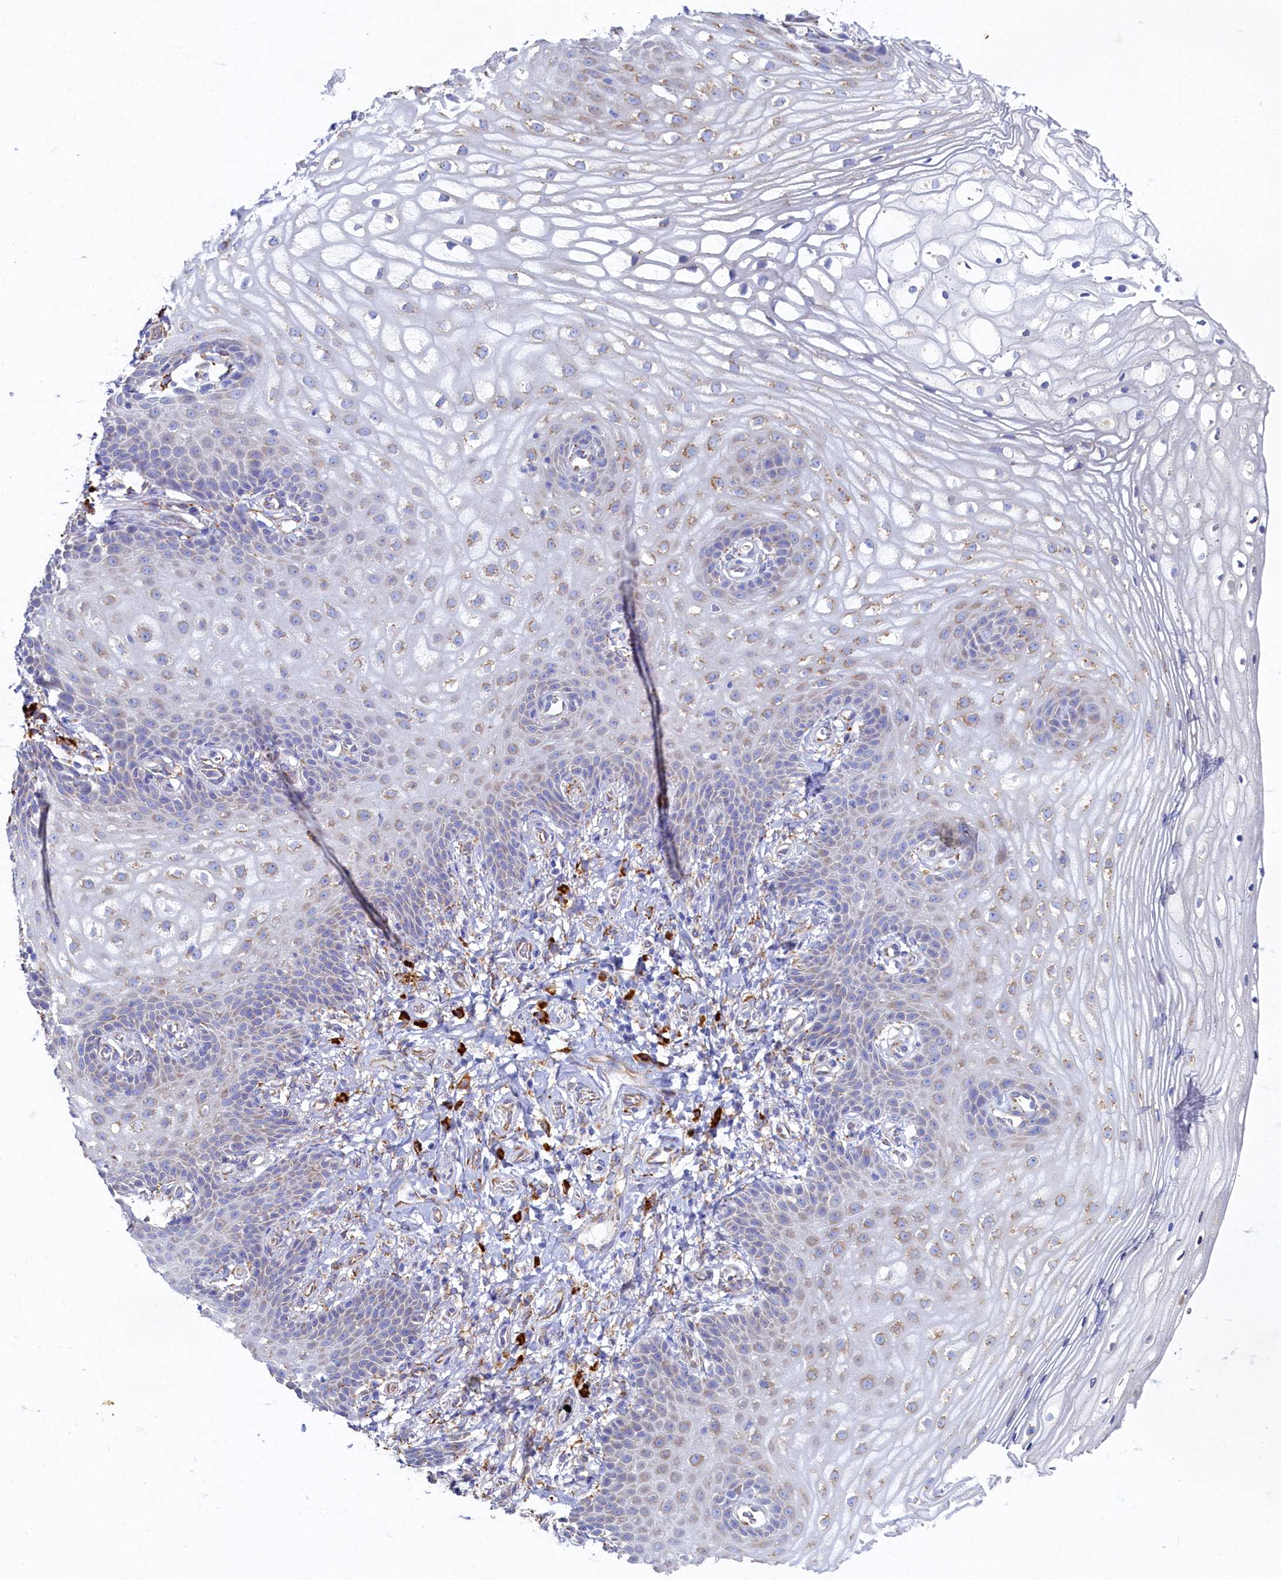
{"staining": {"intensity": "weak", "quantity": "<25%", "location": "cytoplasmic/membranous"}, "tissue": "vagina", "cell_type": "Squamous epithelial cells", "image_type": "normal", "snomed": [{"axis": "morphology", "description": "Normal tissue, NOS"}, {"axis": "topography", "description": "Vagina"}], "caption": "An IHC histopathology image of benign vagina is shown. There is no staining in squamous epithelial cells of vagina.", "gene": "TMEM18", "patient": {"sex": "female", "age": 60}}